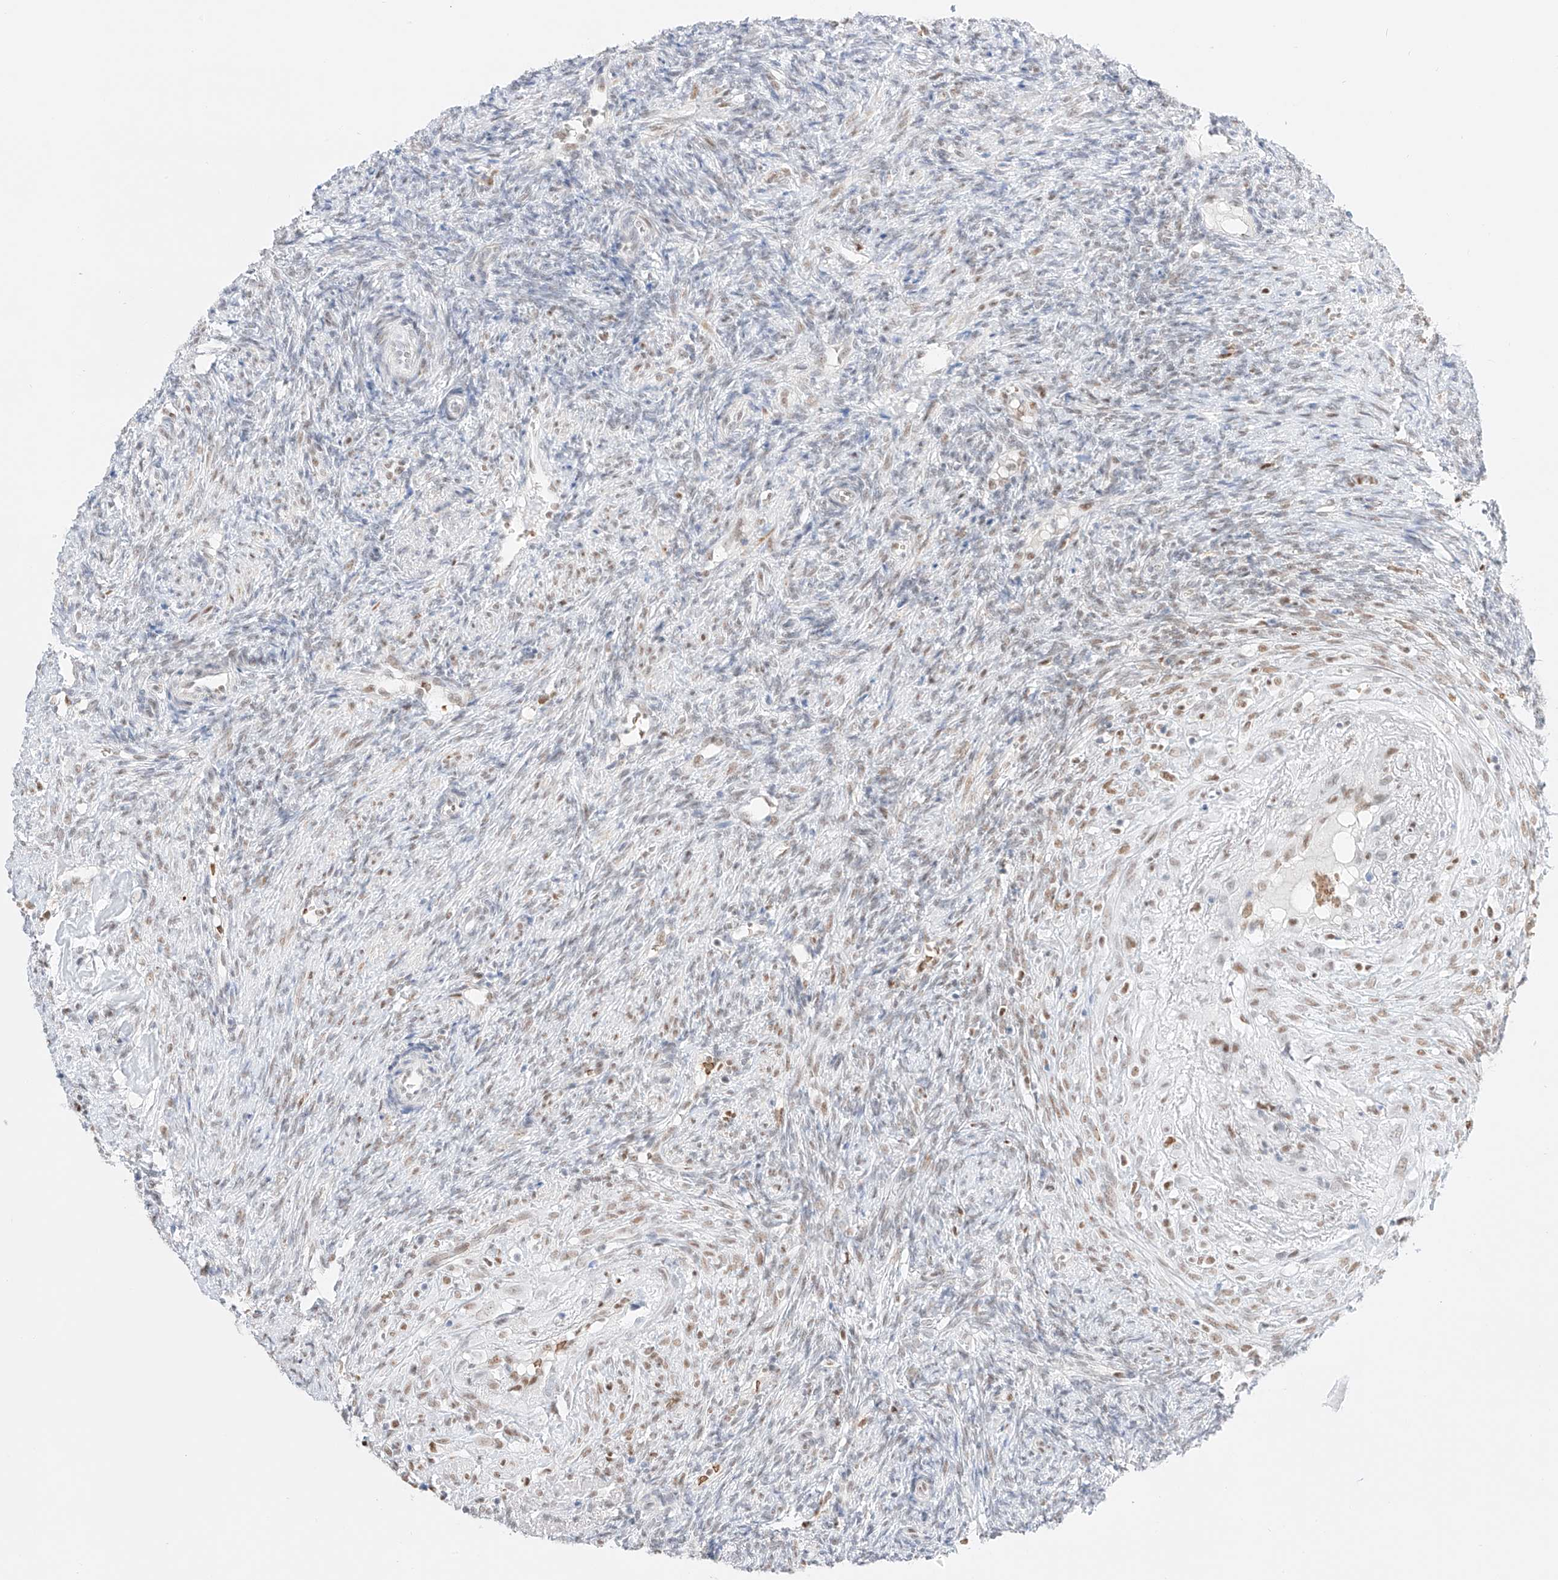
{"staining": {"intensity": "weak", "quantity": ">75%", "location": "nuclear"}, "tissue": "ovary", "cell_type": "Follicle cells", "image_type": "normal", "snomed": [{"axis": "morphology", "description": "Normal tissue, NOS"}, {"axis": "topography", "description": "Ovary"}], "caption": "The immunohistochemical stain shows weak nuclear expression in follicle cells of unremarkable ovary.", "gene": "APIP", "patient": {"sex": "female", "age": 41}}